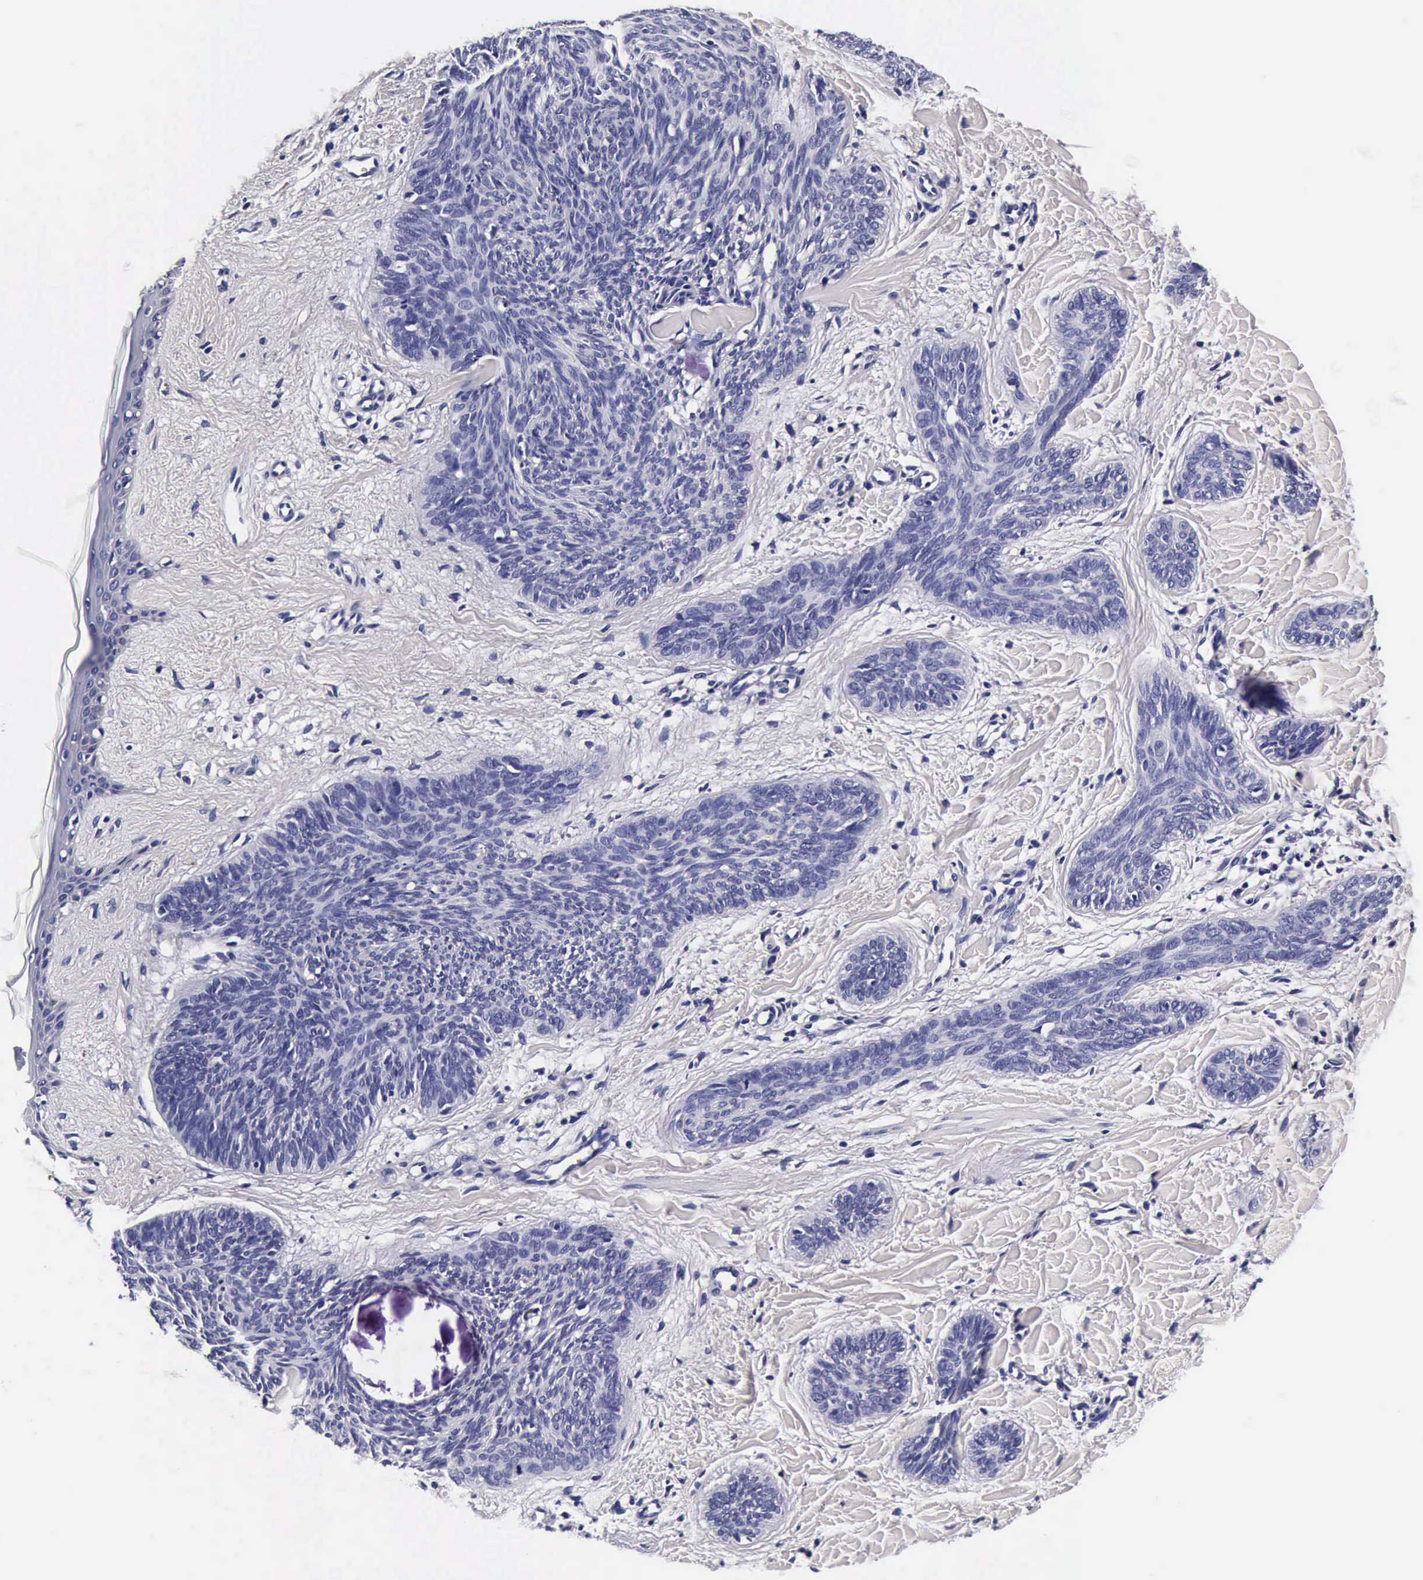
{"staining": {"intensity": "negative", "quantity": "none", "location": "none"}, "tissue": "skin cancer", "cell_type": "Tumor cells", "image_type": "cancer", "snomed": [{"axis": "morphology", "description": "Basal cell carcinoma"}, {"axis": "topography", "description": "Skin"}], "caption": "DAB immunohistochemical staining of skin cancer reveals no significant expression in tumor cells.", "gene": "IAPP", "patient": {"sex": "female", "age": 81}}